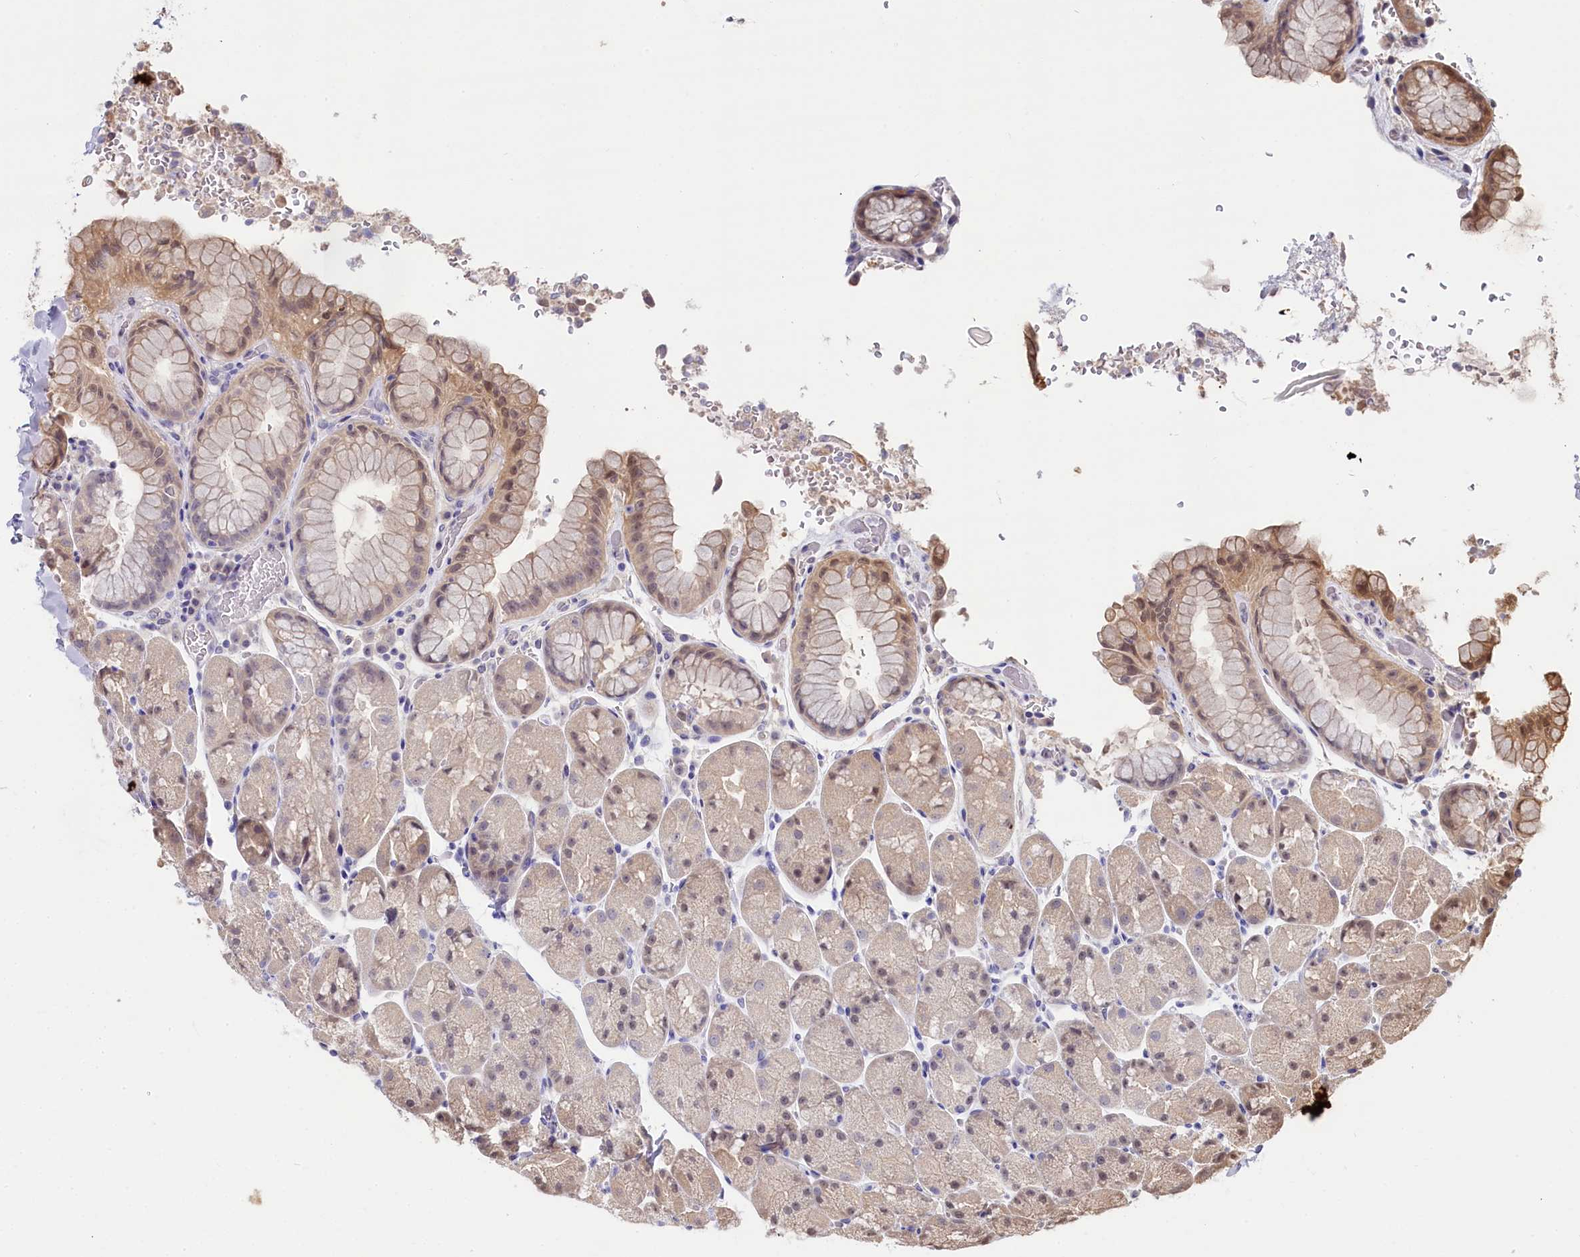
{"staining": {"intensity": "weak", "quantity": "<25%", "location": "cytoplasmic/membranous,nuclear"}, "tissue": "stomach", "cell_type": "Glandular cells", "image_type": "normal", "snomed": [{"axis": "morphology", "description": "Normal tissue, NOS"}, {"axis": "topography", "description": "Stomach, upper"}, {"axis": "topography", "description": "Stomach, lower"}], "caption": "Immunohistochemistry (IHC) photomicrograph of benign stomach stained for a protein (brown), which demonstrates no expression in glandular cells.", "gene": "C11orf54", "patient": {"sex": "male", "age": 67}}